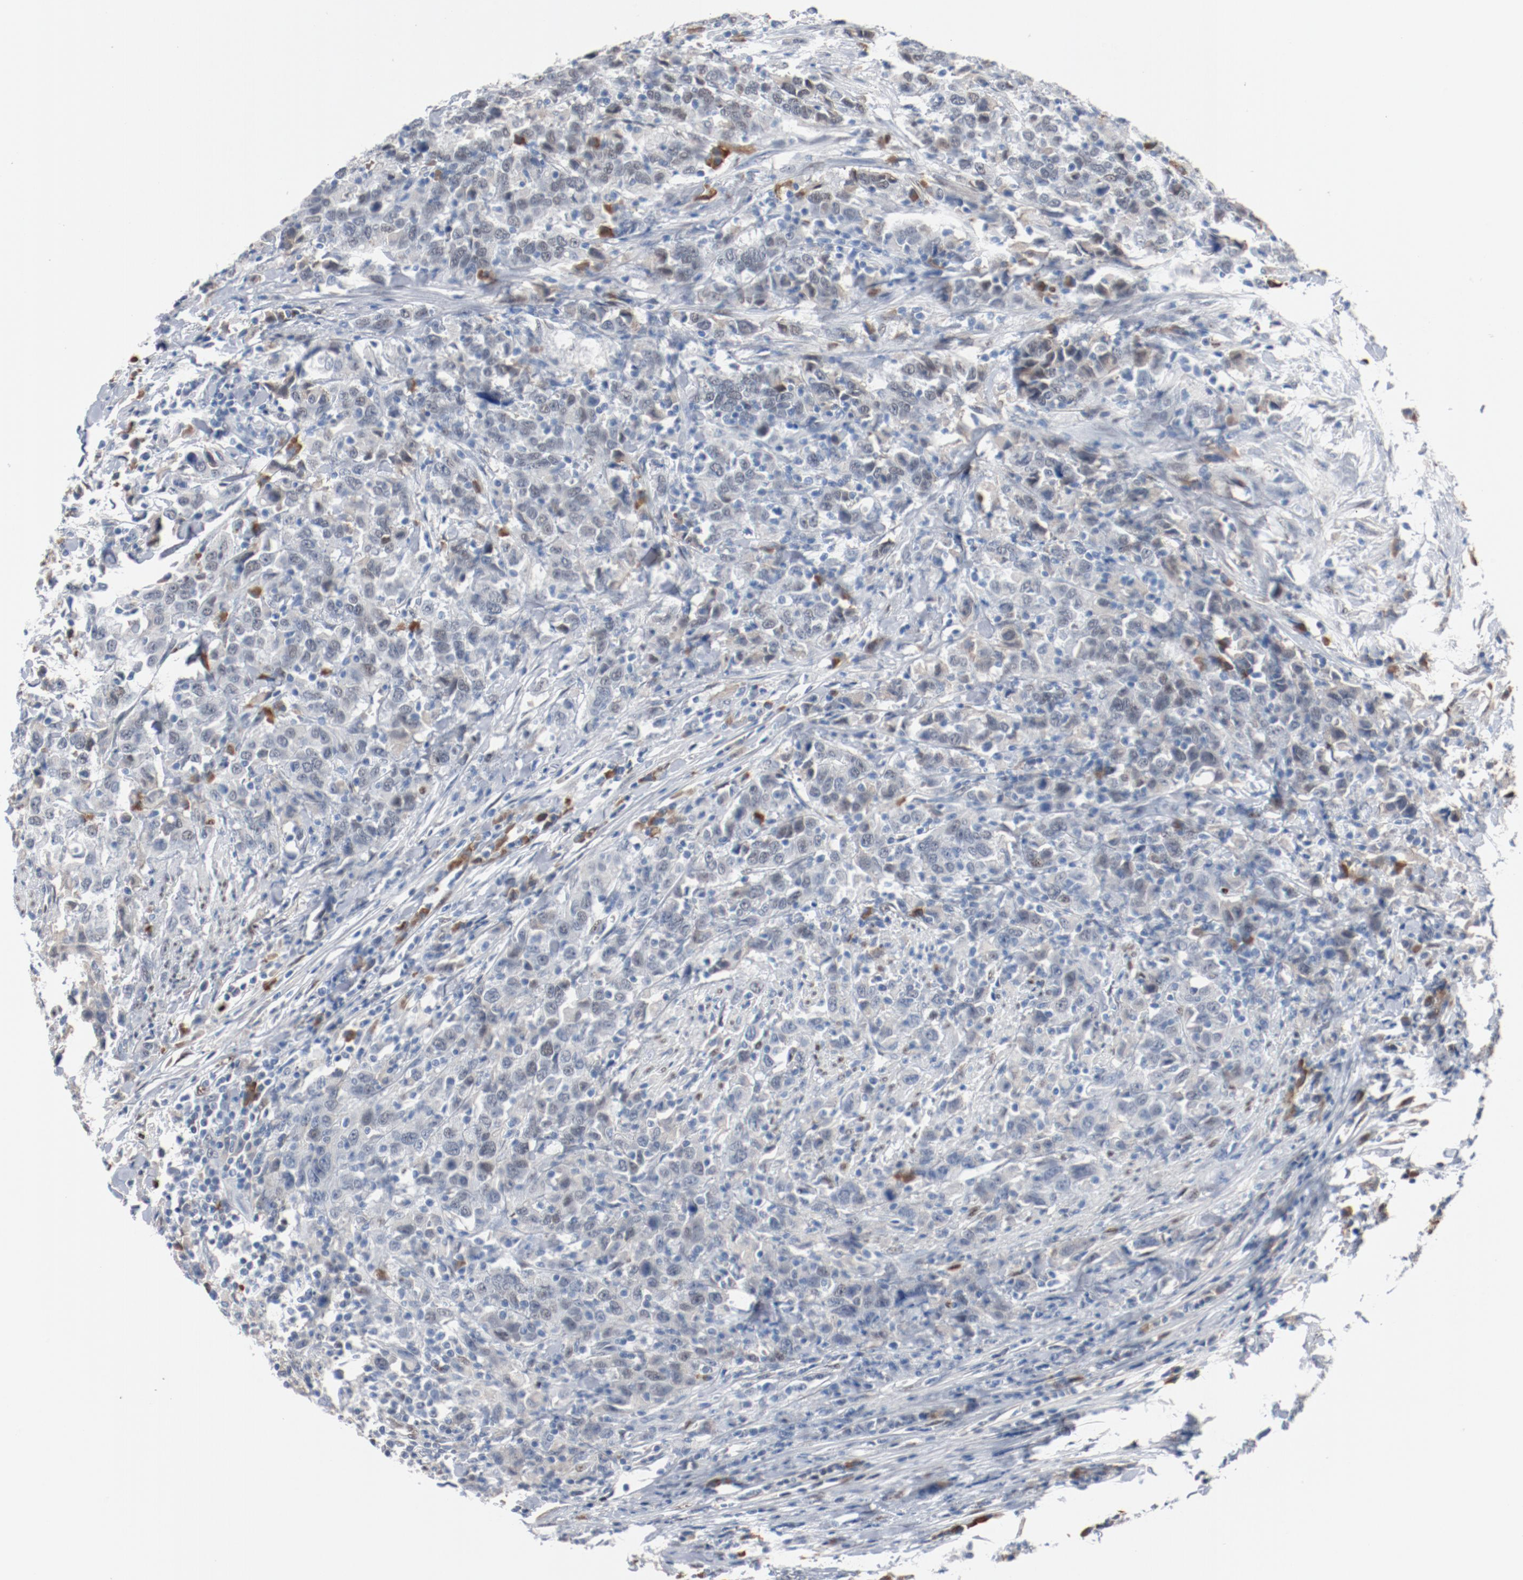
{"staining": {"intensity": "negative", "quantity": "none", "location": "none"}, "tissue": "urothelial cancer", "cell_type": "Tumor cells", "image_type": "cancer", "snomed": [{"axis": "morphology", "description": "Urothelial carcinoma, High grade"}, {"axis": "topography", "description": "Urinary bladder"}], "caption": "Immunohistochemistry image of urothelial cancer stained for a protein (brown), which displays no expression in tumor cells.", "gene": "FOXP1", "patient": {"sex": "male", "age": 61}}